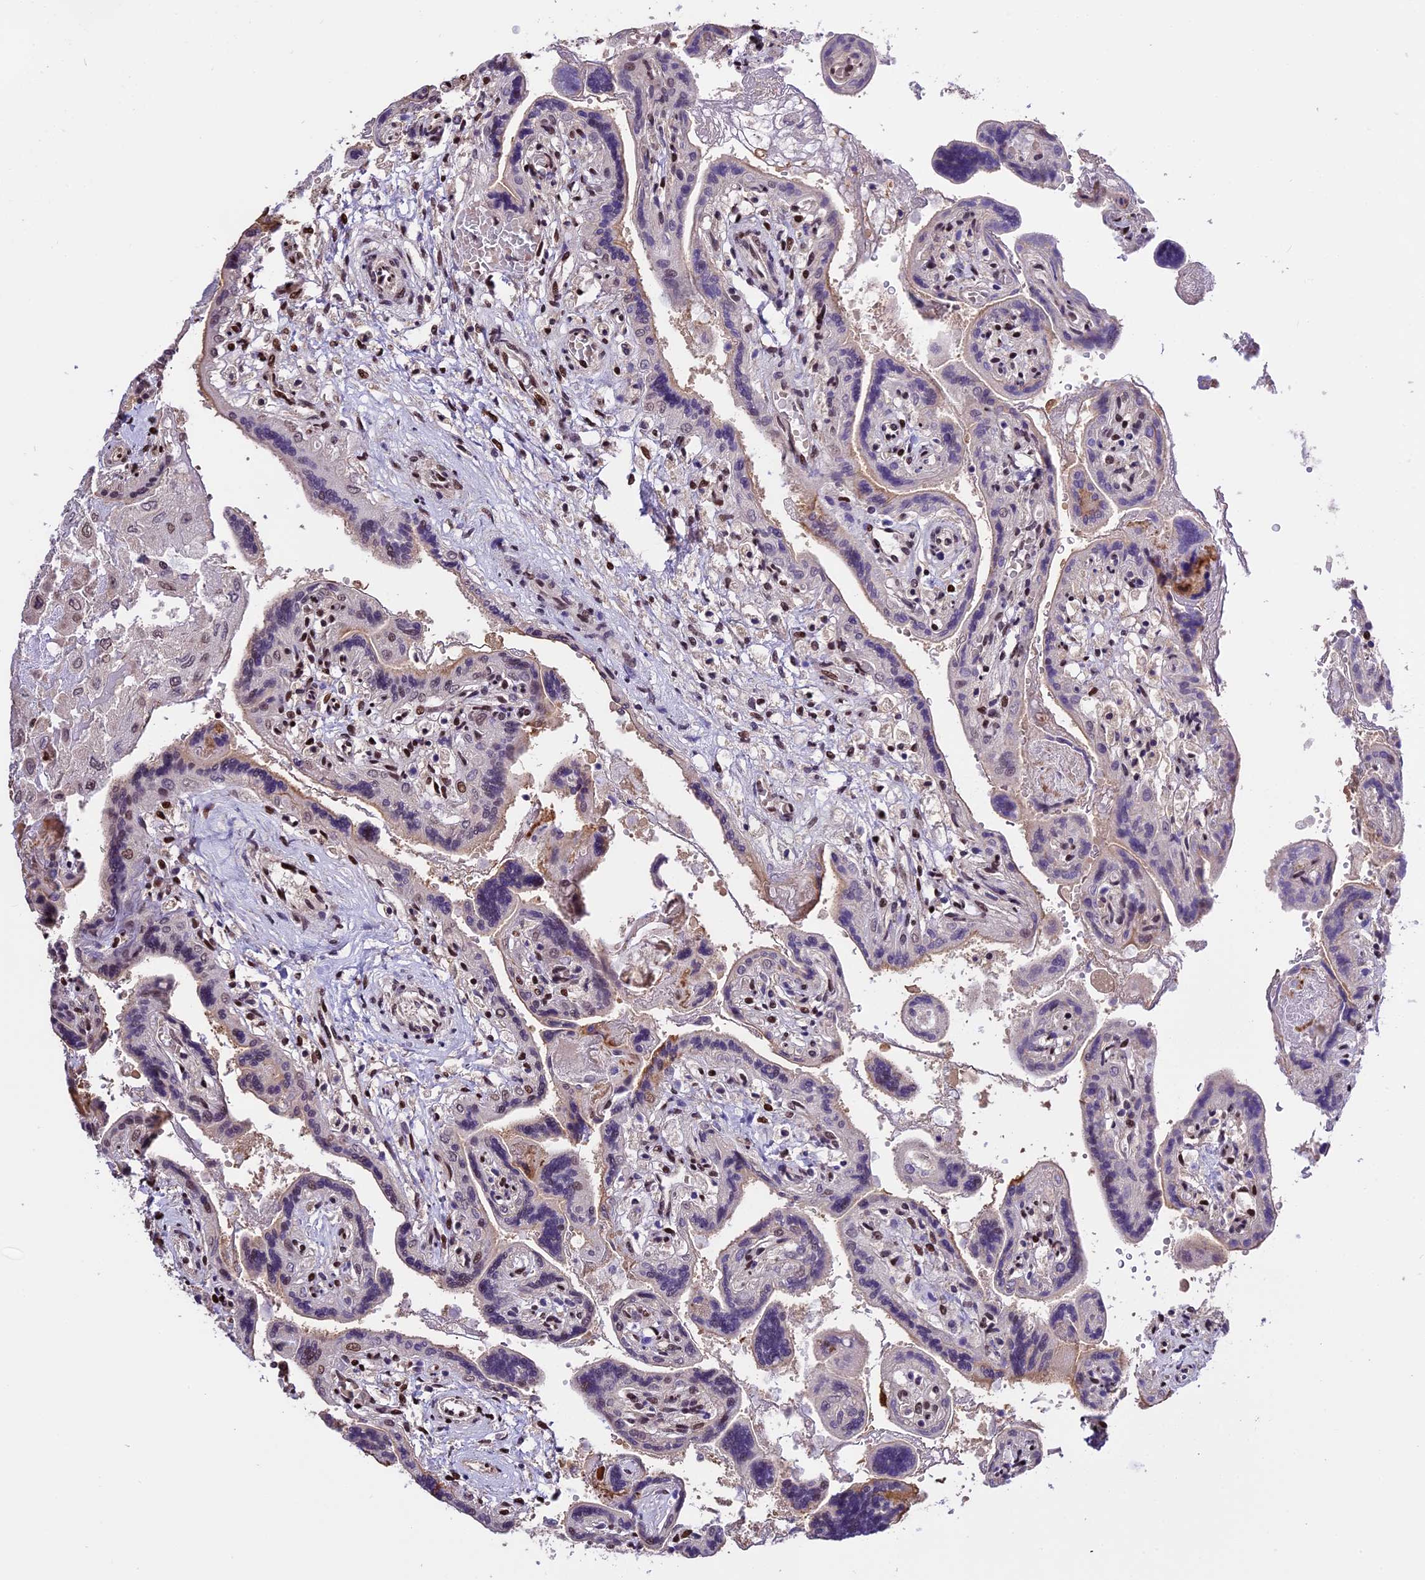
{"staining": {"intensity": "strong", "quantity": "25%-75%", "location": "nuclear"}, "tissue": "placenta", "cell_type": "Trophoblastic cells", "image_type": "normal", "snomed": [{"axis": "morphology", "description": "Normal tissue, NOS"}, {"axis": "topography", "description": "Placenta"}], "caption": "Protein analysis of normal placenta exhibits strong nuclear expression in approximately 25%-75% of trophoblastic cells.", "gene": "POLR3E", "patient": {"sex": "female", "age": 37}}